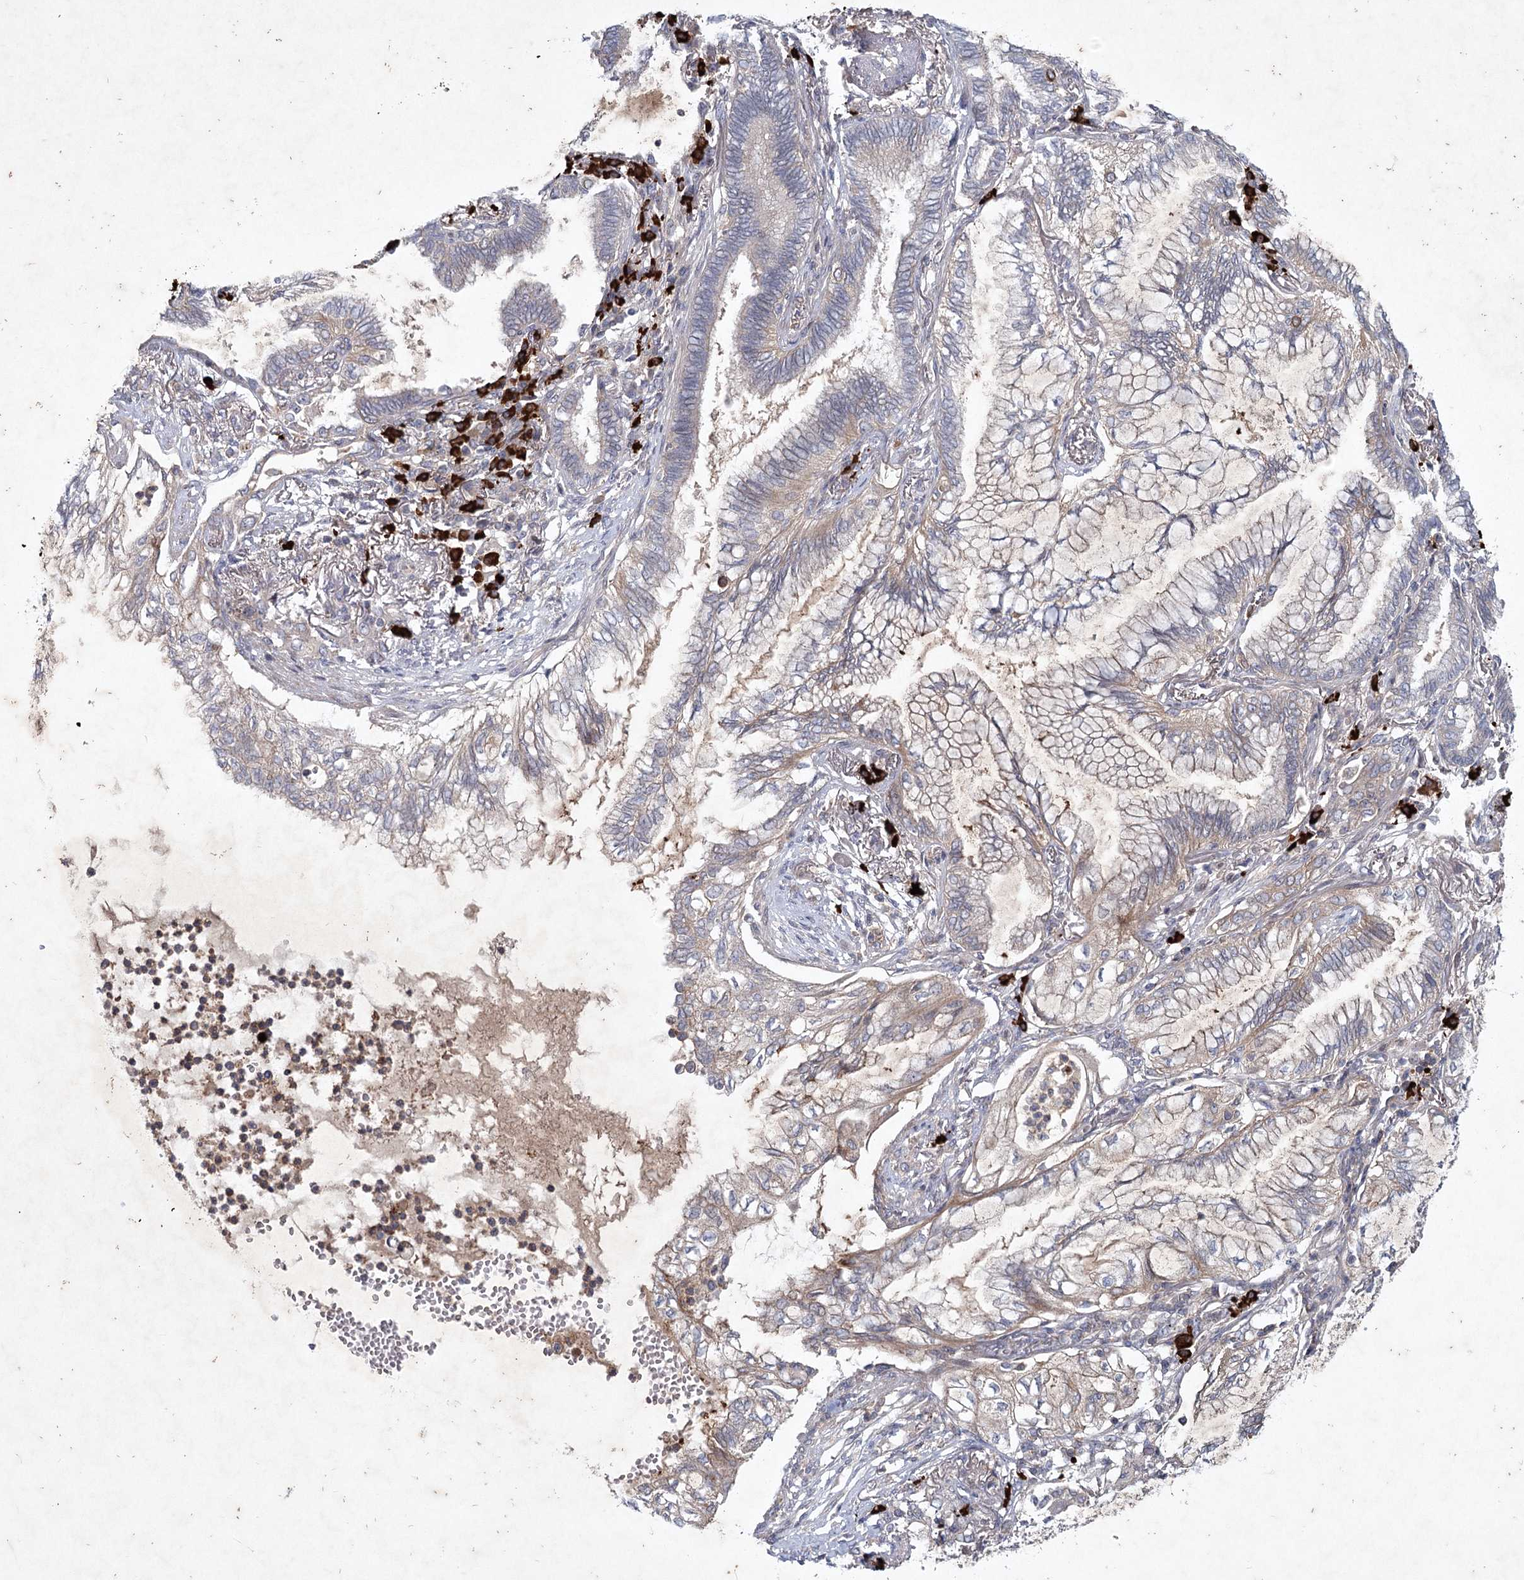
{"staining": {"intensity": "weak", "quantity": "25%-75%", "location": "cytoplasmic/membranous"}, "tissue": "lung cancer", "cell_type": "Tumor cells", "image_type": "cancer", "snomed": [{"axis": "morphology", "description": "Adenocarcinoma, NOS"}, {"axis": "topography", "description": "Lung"}], "caption": "Tumor cells exhibit weak cytoplasmic/membranous positivity in about 25%-75% of cells in lung cancer (adenocarcinoma).", "gene": "MAP3K13", "patient": {"sex": "female", "age": 70}}